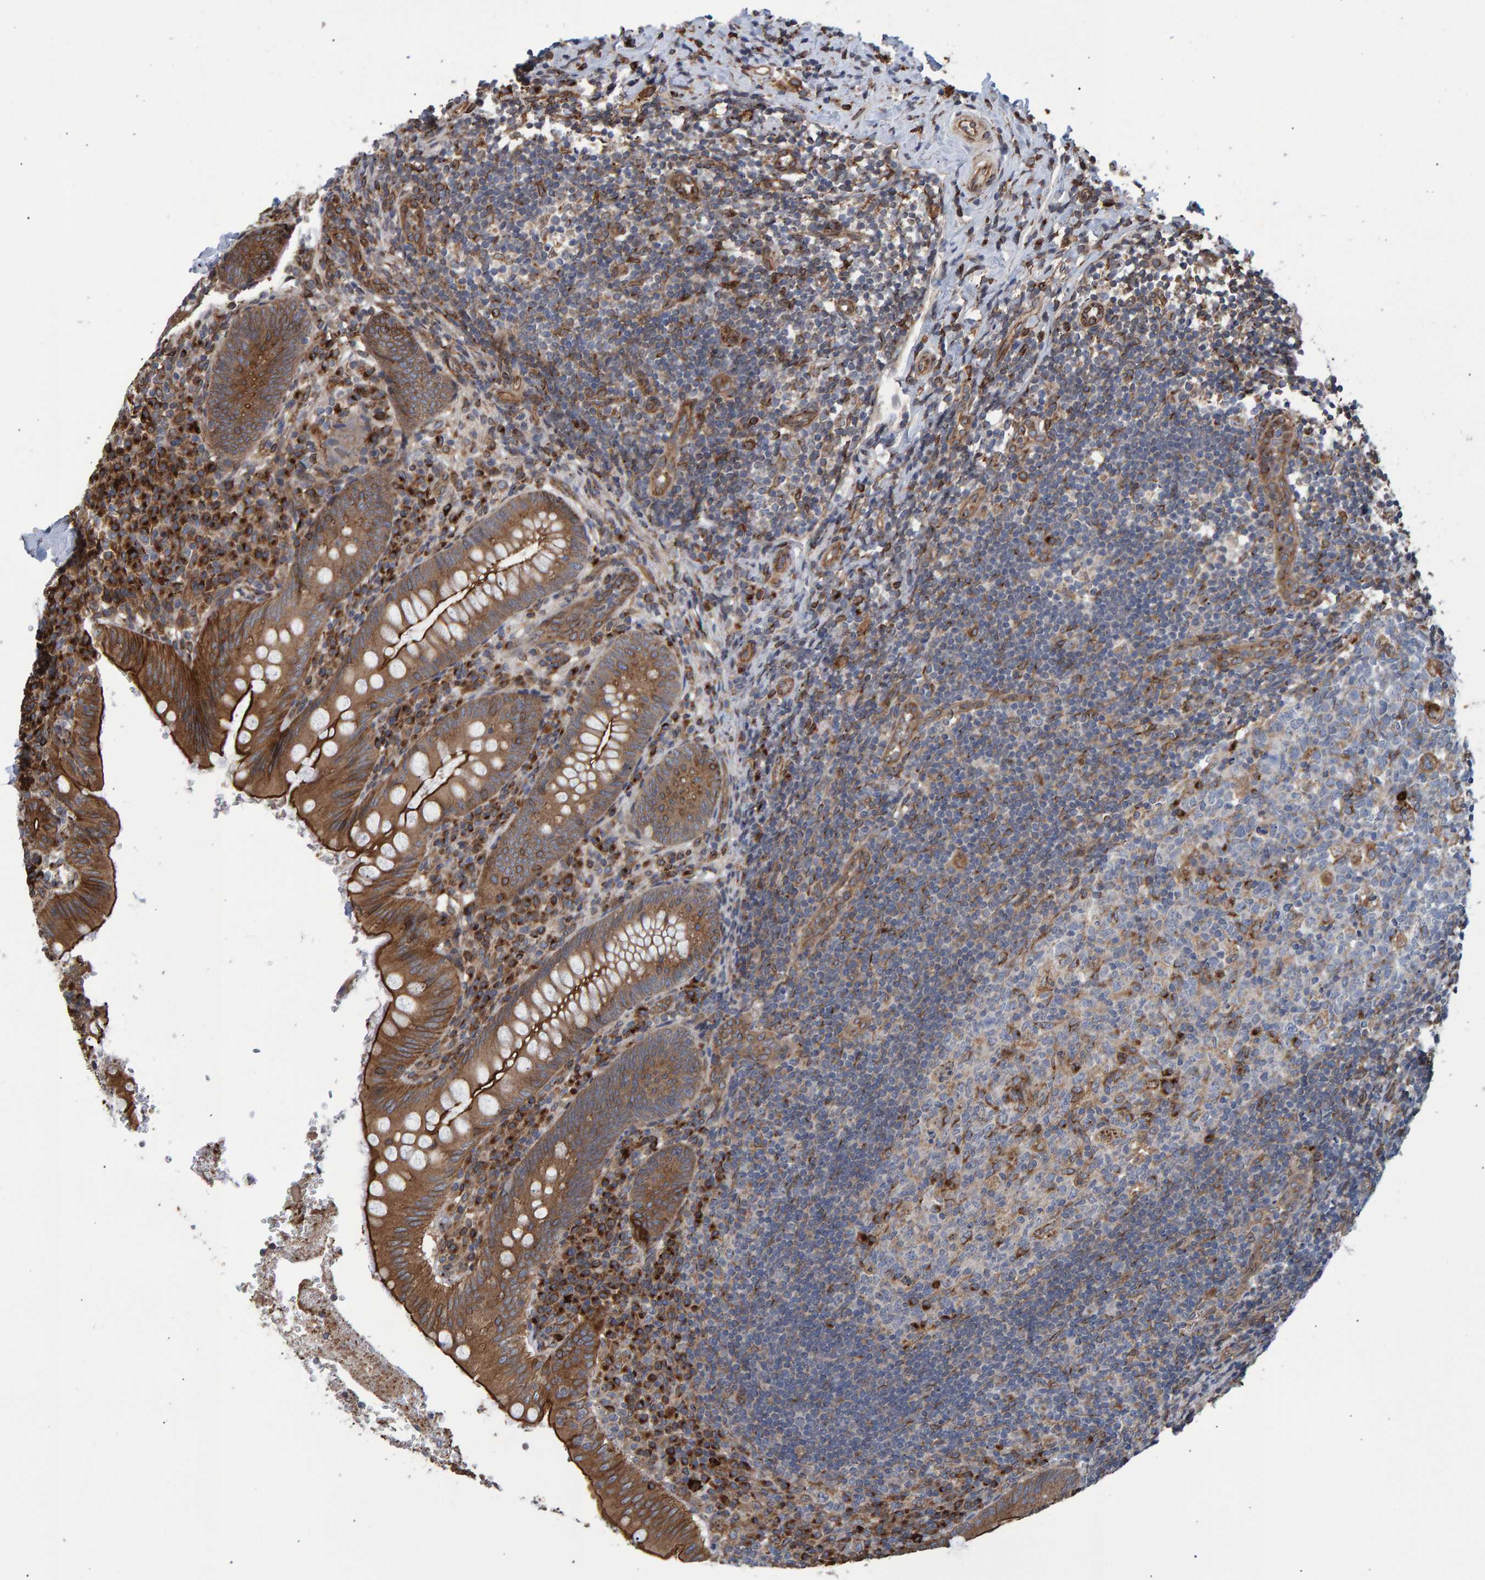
{"staining": {"intensity": "strong", "quantity": ">75%", "location": "cytoplasmic/membranous"}, "tissue": "appendix", "cell_type": "Glandular cells", "image_type": "normal", "snomed": [{"axis": "morphology", "description": "Normal tissue, NOS"}, {"axis": "topography", "description": "Appendix"}], "caption": "A brown stain shows strong cytoplasmic/membranous expression of a protein in glandular cells of benign appendix.", "gene": "FAM117A", "patient": {"sex": "male", "age": 8}}